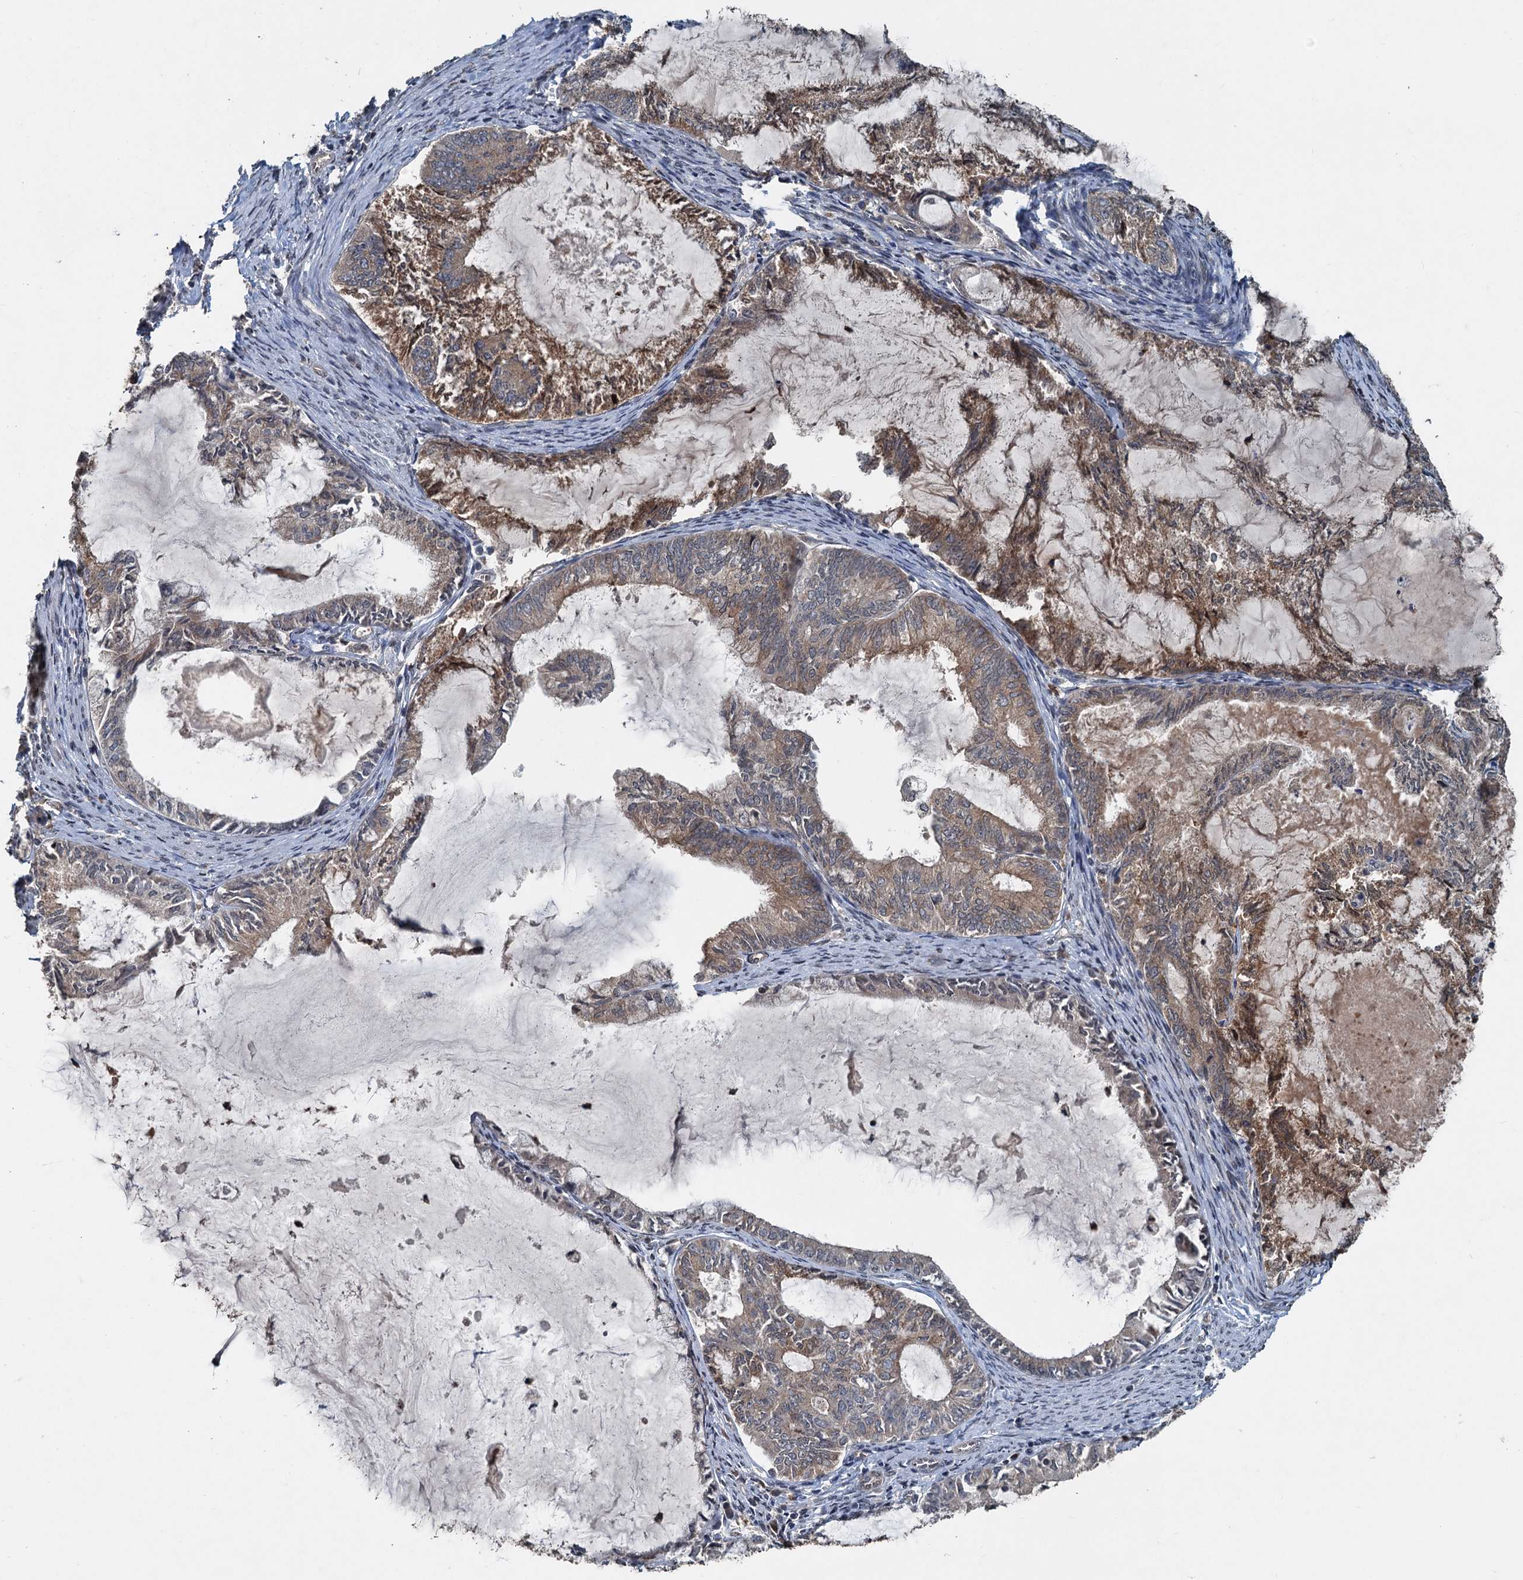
{"staining": {"intensity": "moderate", "quantity": "25%-75%", "location": "cytoplasmic/membranous"}, "tissue": "endometrial cancer", "cell_type": "Tumor cells", "image_type": "cancer", "snomed": [{"axis": "morphology", "description": "Adenocarcinoma, NOS"}, {"axis": "topography", "description": "Endometrium"}], "caption": "DAB (3,3'-diaminobenzidine) immunohistochemical staining of human endometrial cancer (adenocarcinoma) displays moderate cytoplasmic/membranous protein staining in about 25%-75% of tumor cells.", "gene": "N4BP2L2", "patient": {"sex": "female", "age": 86}}